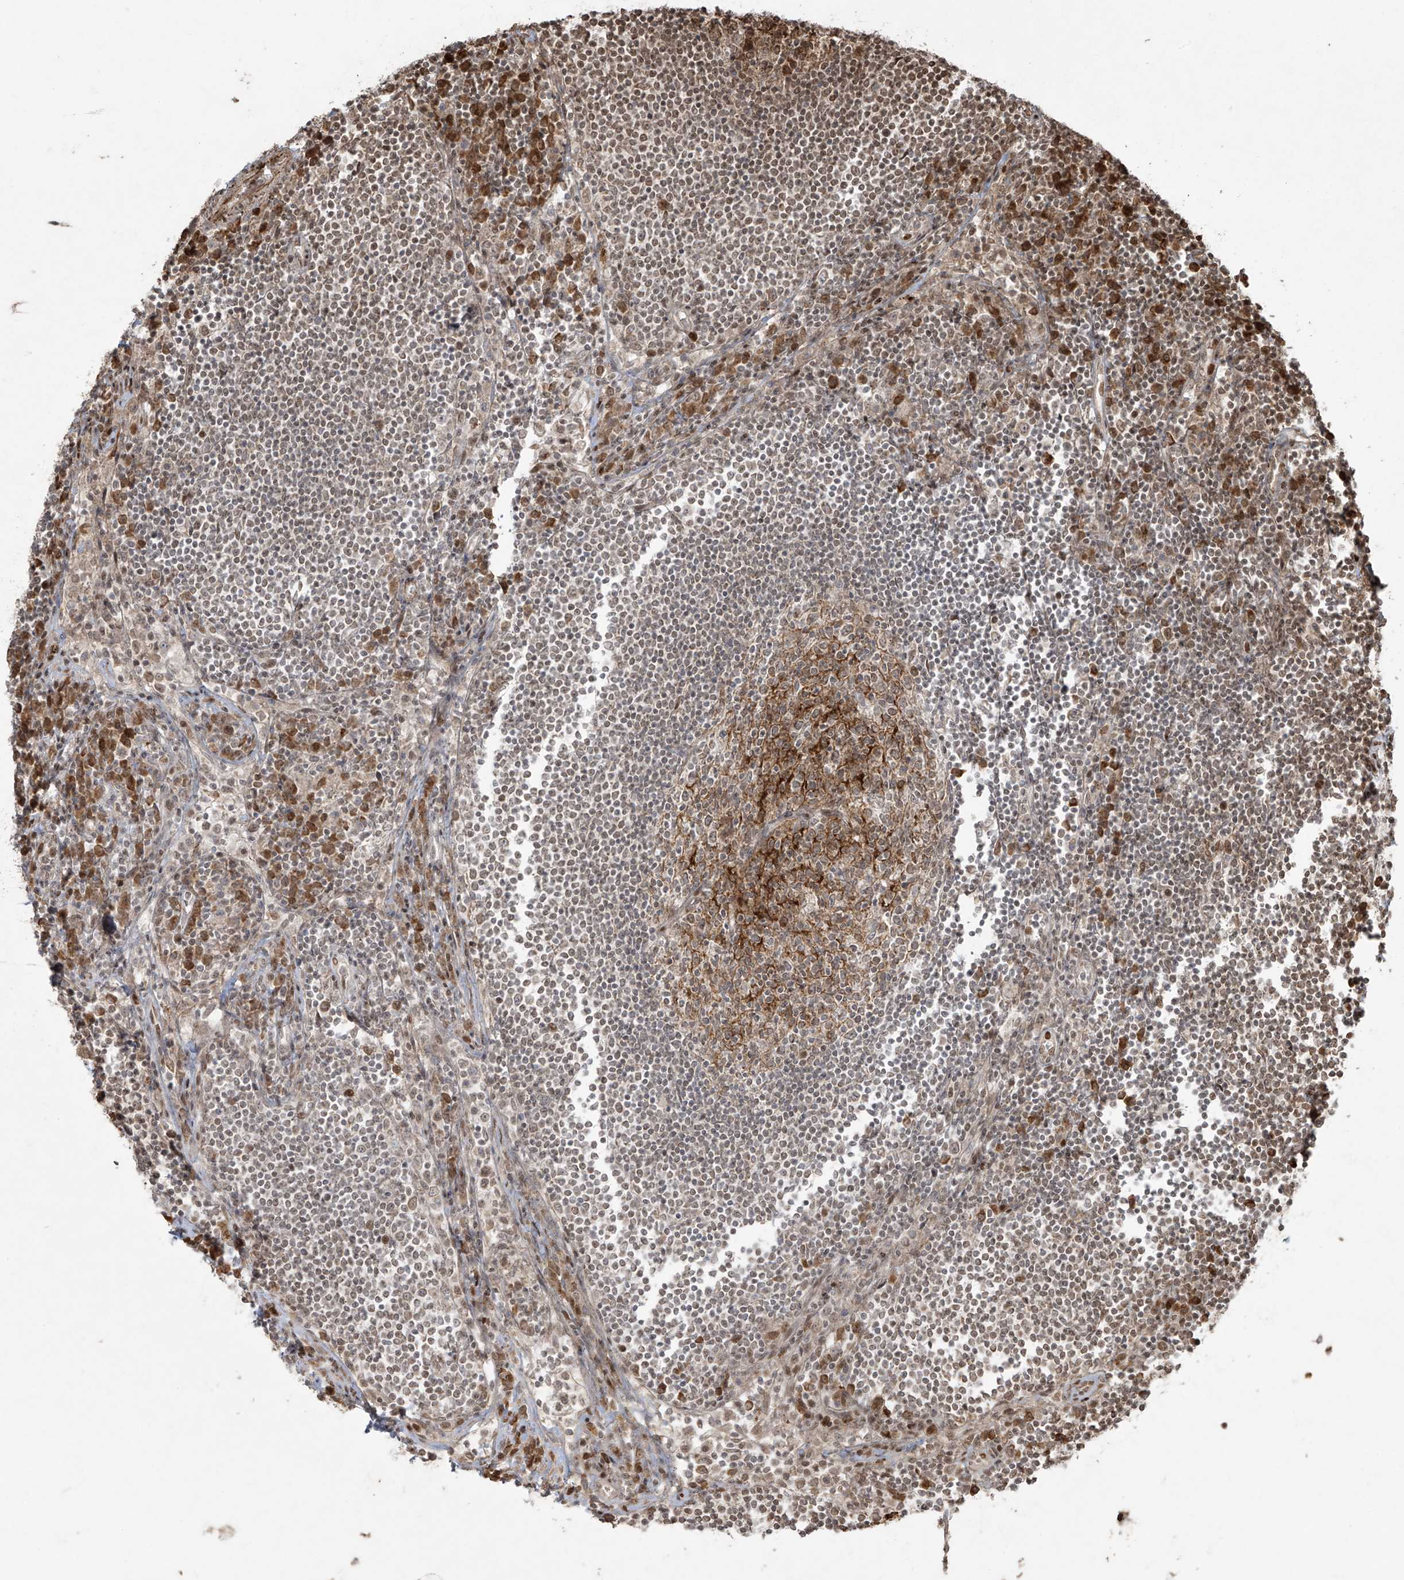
{"staining": {"intensity": "weak", "quantity": "25%-75%", "location": "cytoplasmic/membranous"}, "tissue": "lymph node", "cell_type": "Germinal center cells", "image_type": "normal", "snomed": [{"axis": "morphology", "description": "Normal tissue, NOS"}, {"axis": "topography", "description": "Lymph node"}], "caption": "Lymph node stained with DAB IHC demonstrates low levels of weak cytoplasmic/membranous positivity in approximately 25%-75% of germinal center cells.", "gene": "TTC22", "patient": {"sex": "female", "age": 53}}